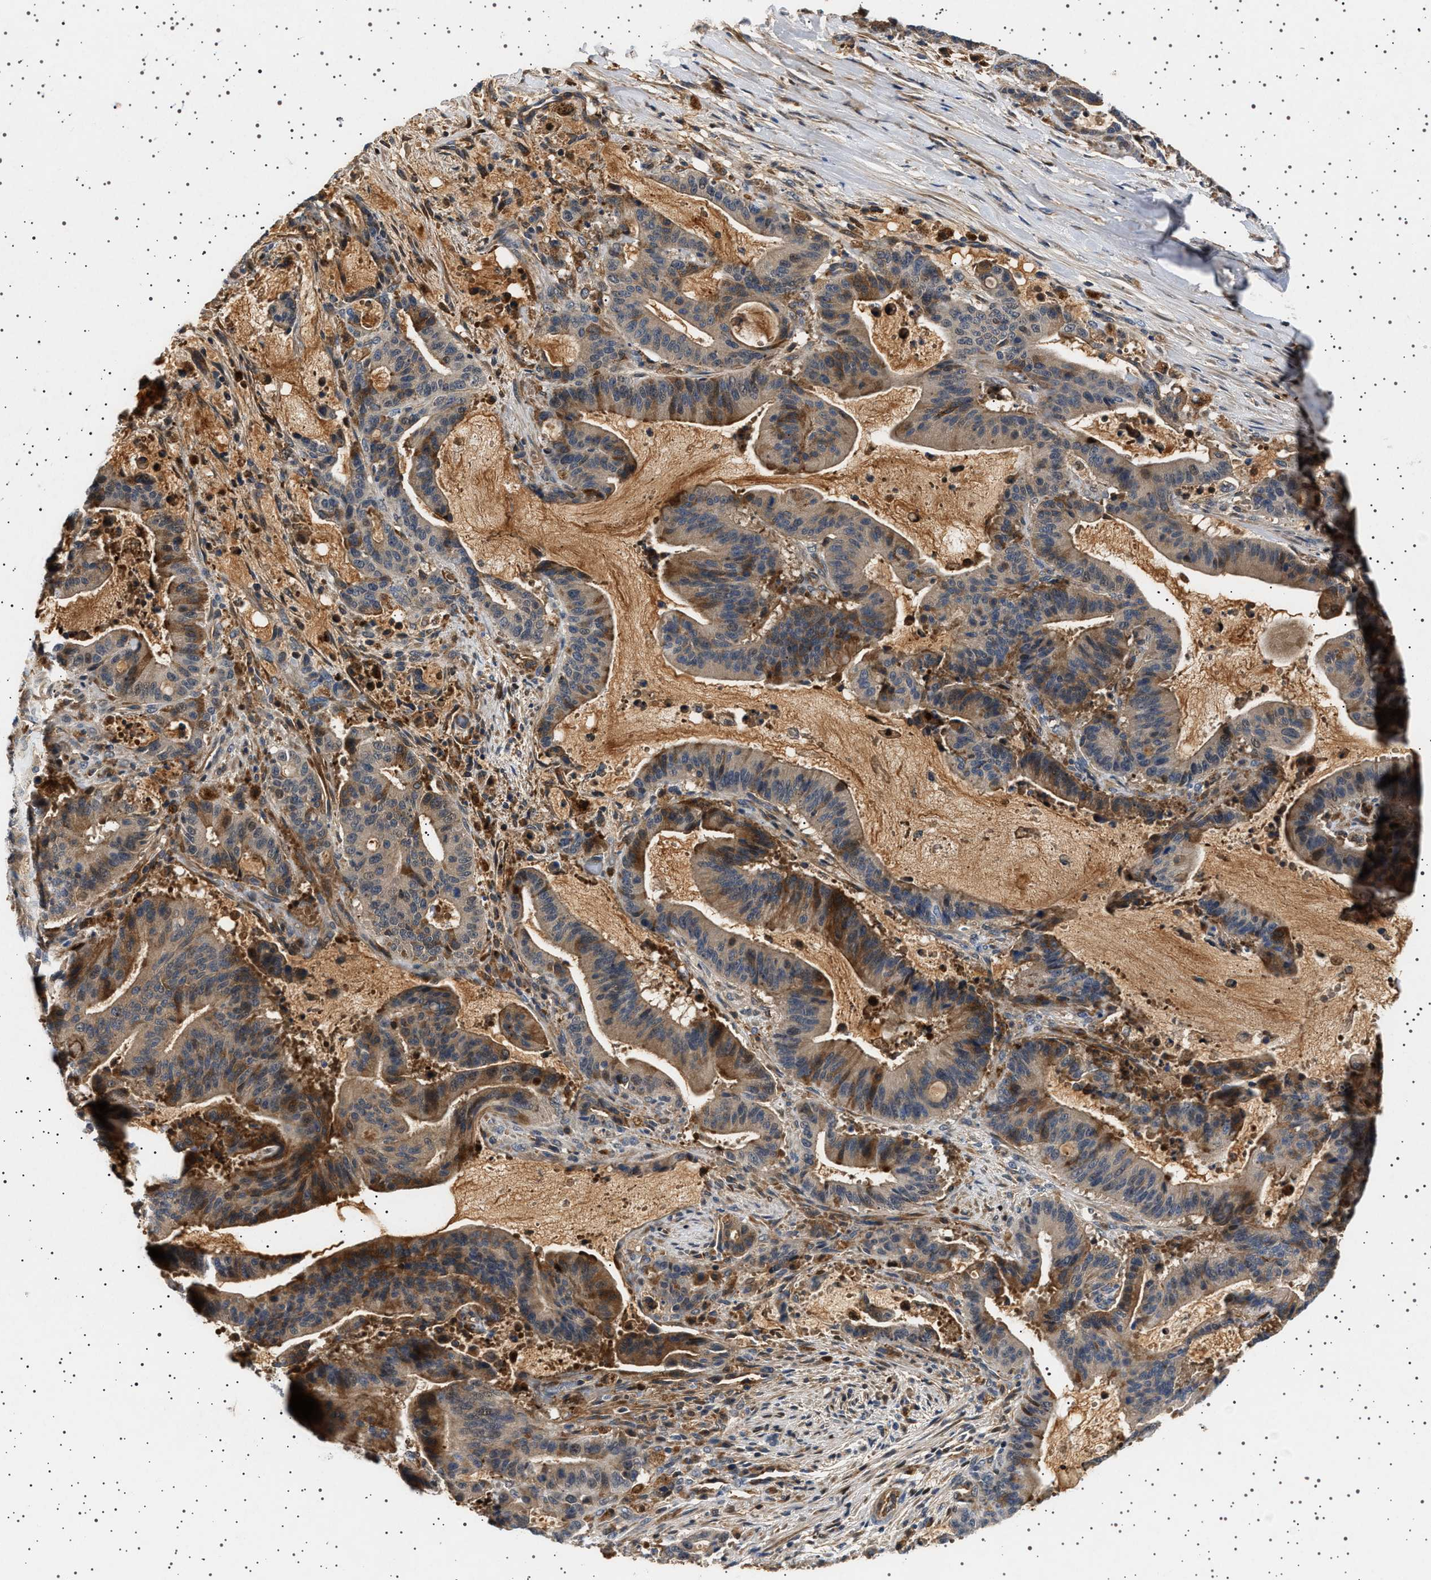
{"staining": {"intensity": "moderate", "quantity": "25%-75%", "location": "cytoplasmic/membranous"}, "tissue": "liver cancer", "cell_type": "Tumor cells", "image_type": "cancer", "snomed": [{"axis": "morphology", "description": "Normal tissue, NOS"}, {"axis": "morphology", "description": "Cholangiocarcinoma"}, {"axis": "topography", "description": "Liver"}, {"axis": "topography", "description": "Peripheral nerve tissue"}], "caption": "Immunohistochemistry (IHC) staining of cholangiocarcinoma (liver), which demonstrates medium levels of moderate cytoplasmic/membranous positivity in approximately 25%-75% of tumor cells indicating moderate cytoplasmic/membranous protein staining. The staining was performed using DAB (3,3'-diaminobenzidine) (brown) for protein detection and nuclei were counterstained in hematoxylin (blue).", "gene": "FICD", "patient": {"sex": "female", "age": 73}}